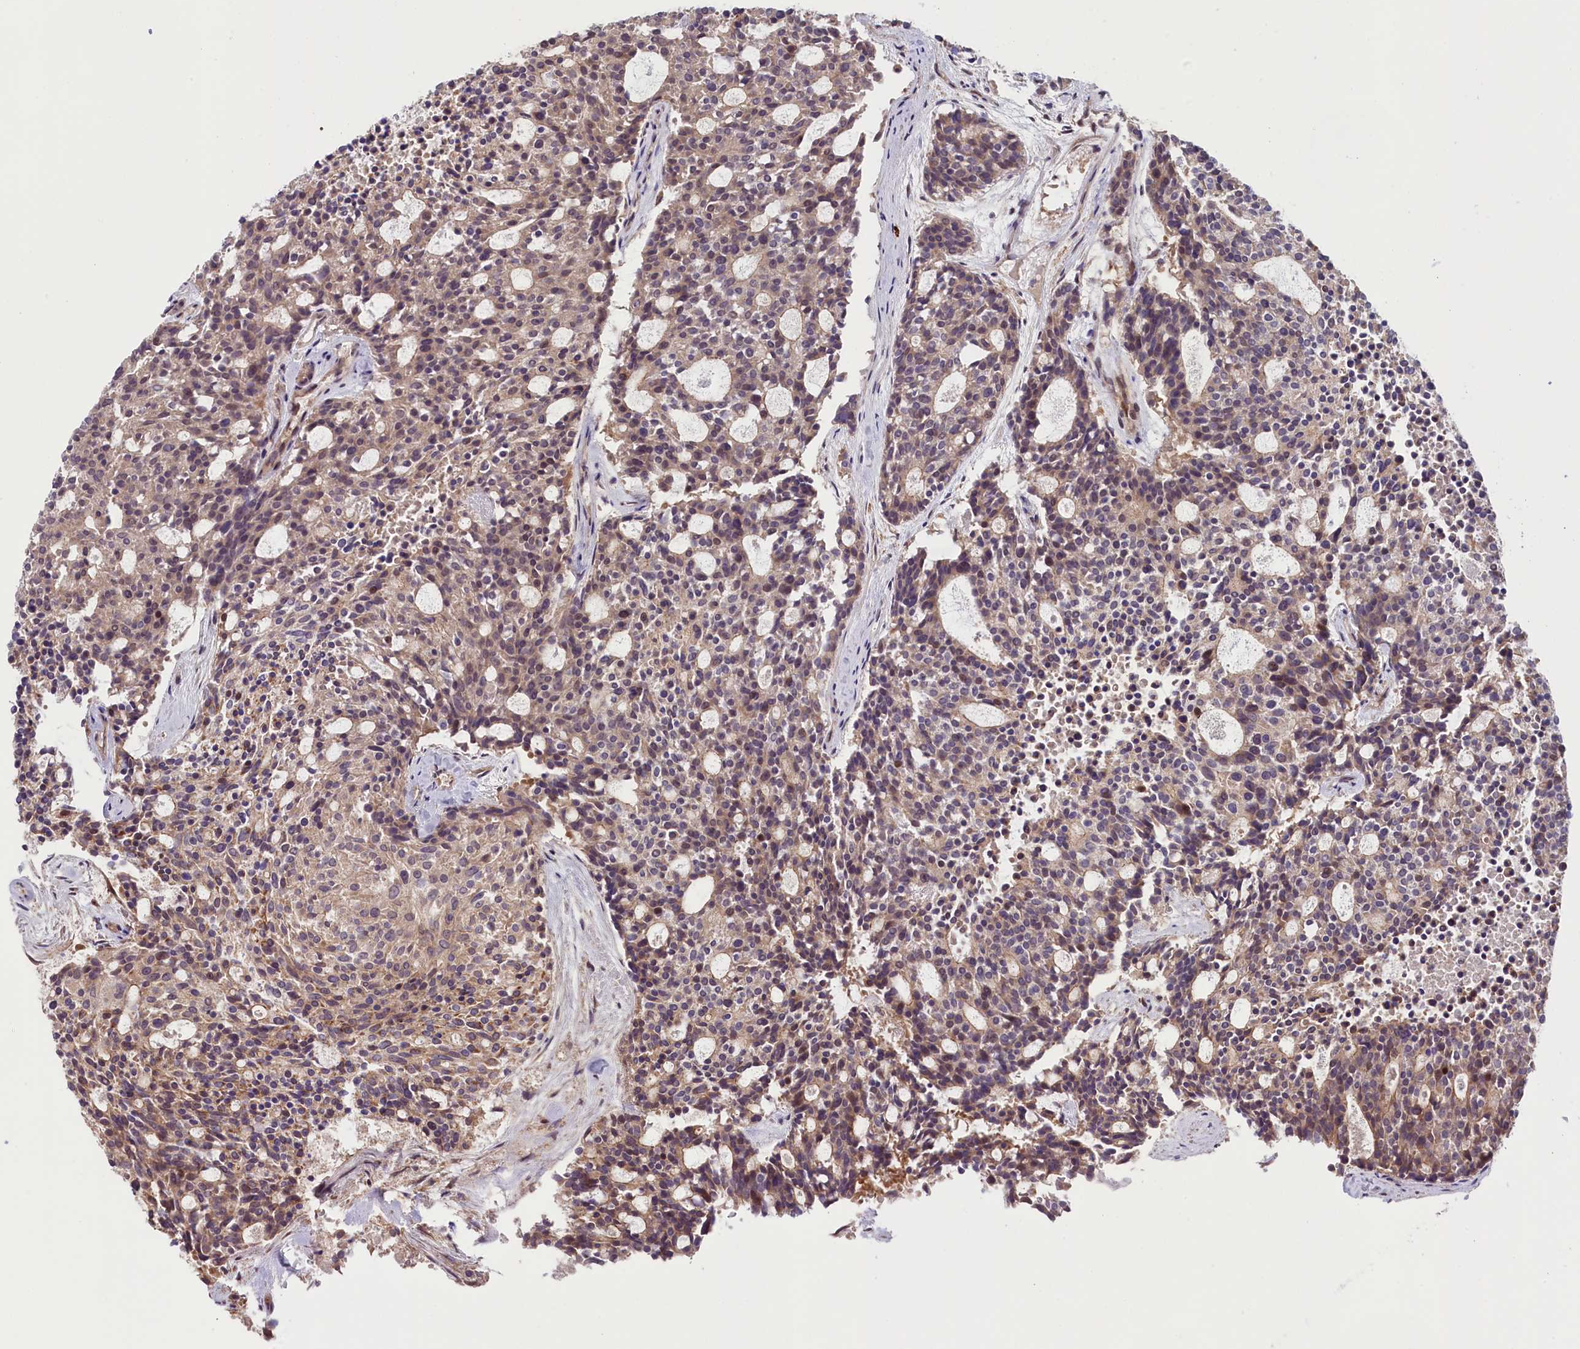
{"staining": {"intensity": "moderate", "quantity": "<25%", "location": "cytoplasmic/membranous,nuclear"}, "tissue": "carcinoid", "cell_type": "Tumor cells", "image_type": "cancer", "snomed": [{"axis": "morphology", "description": "Carcinoid, malignant, NOS"}, {"axis": "topography", "description": "Pancreas"}], "caption": "Carcinoid (malignant) tissue reveals moderate cytoplasmic/membranous and nuclear positivity in approximately <25% of tumor cells, visualized by immunohistochemistry.", "gene": "RIC8A", "patient": {"sex": "female", "age": 54}}